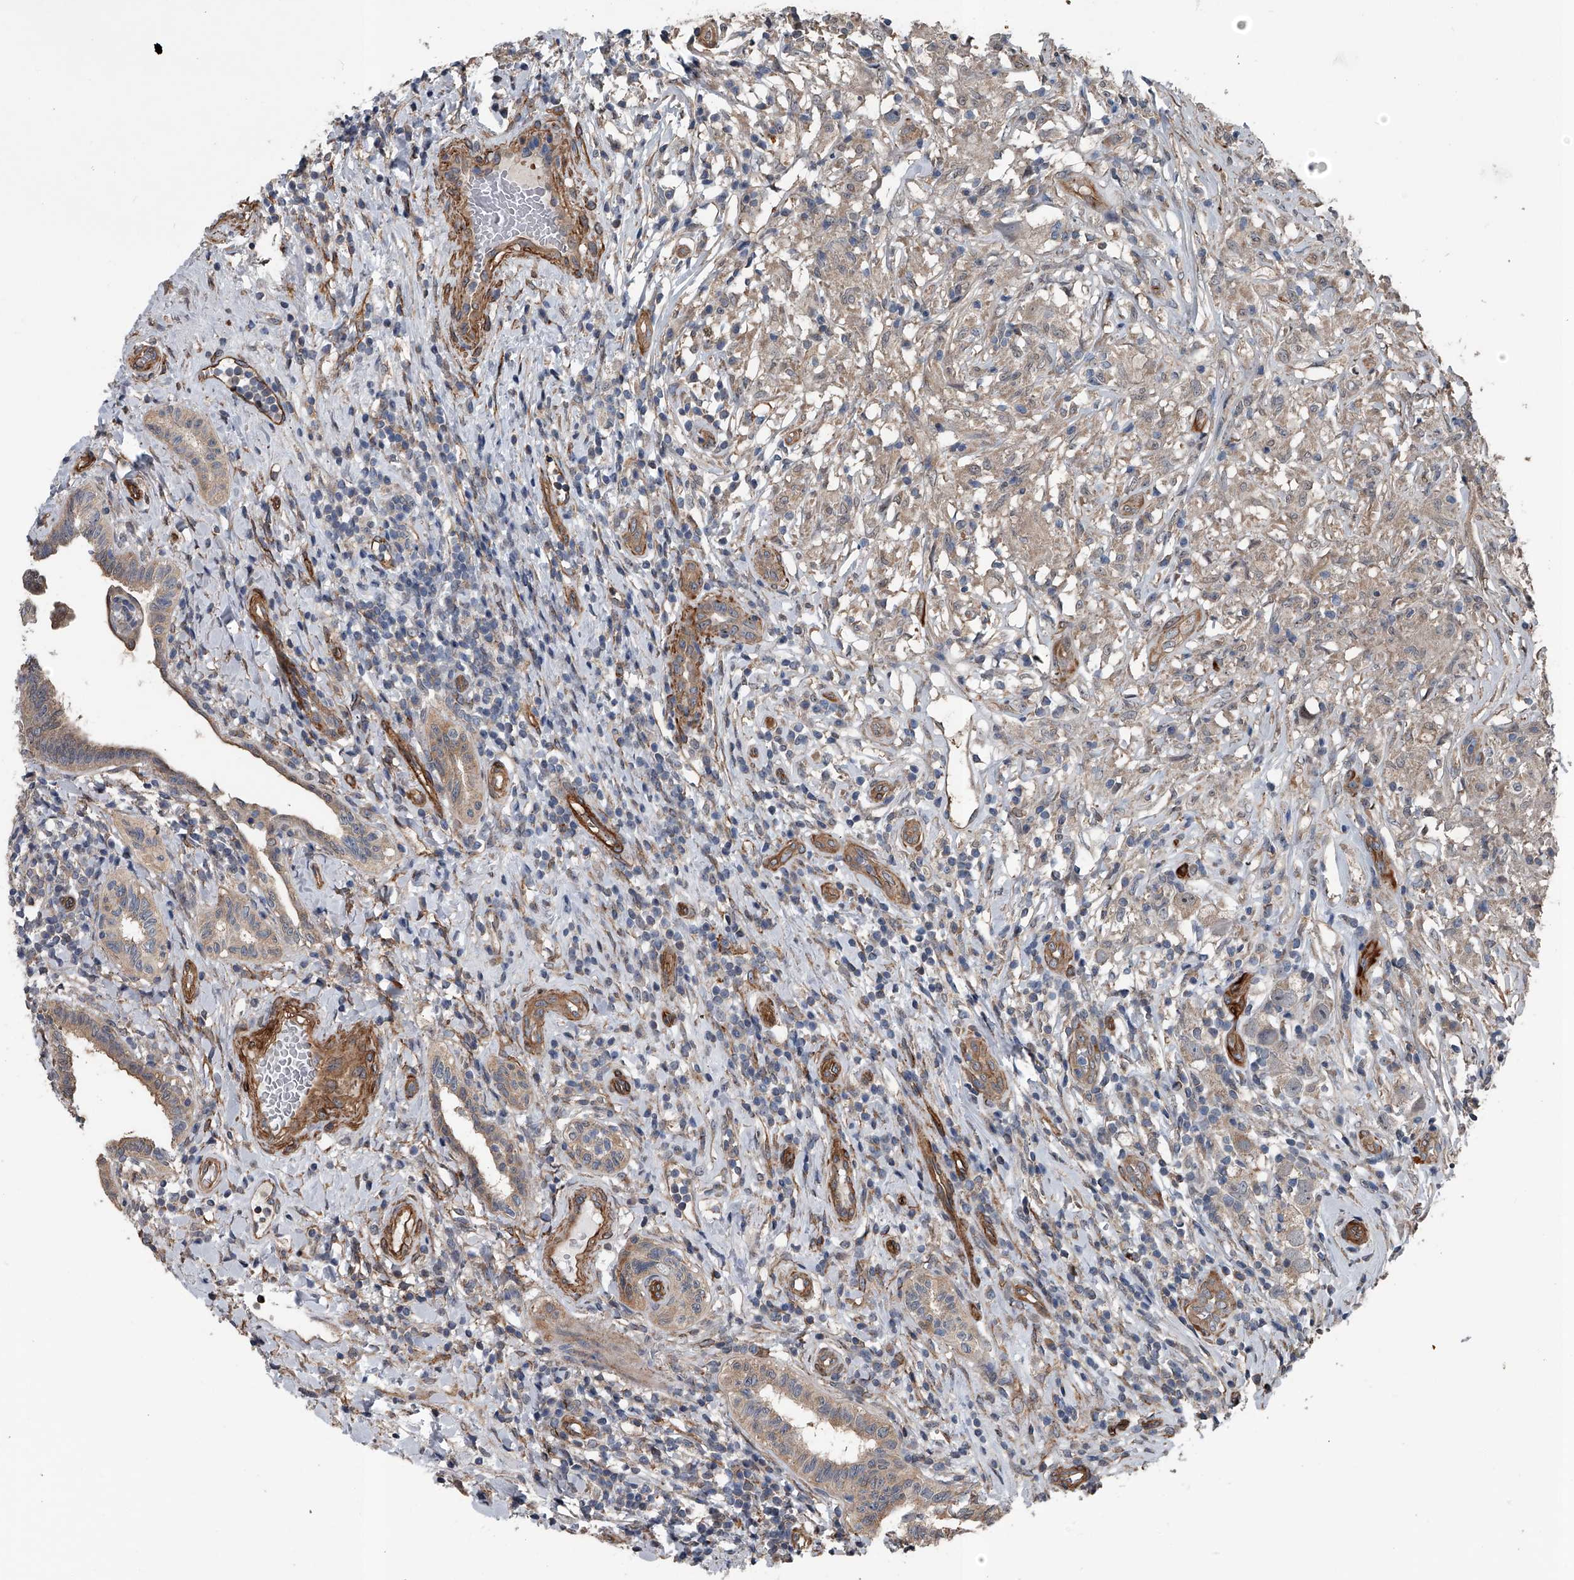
{"staining": {"intensity": "weak", "quantity": "<25%", "location": "cytoplasmic/membranous"}, "tissue": "testis cancer", "cell_type": "Tumor cells", "image_type": "cancer", "snomed": [{"axis": "morphology", "description": "Seminoma, NOS"}, {"axis": "topography", "description": "Testis"}], "caption": "Immunohistochemistry (IHC) photomicrograph of human testis seminoma stained for a protein (brown), which displays no positivity in tumor cells.", "gene": "LDLRAD2", "patient": {"sex": "male", "age": 49}}